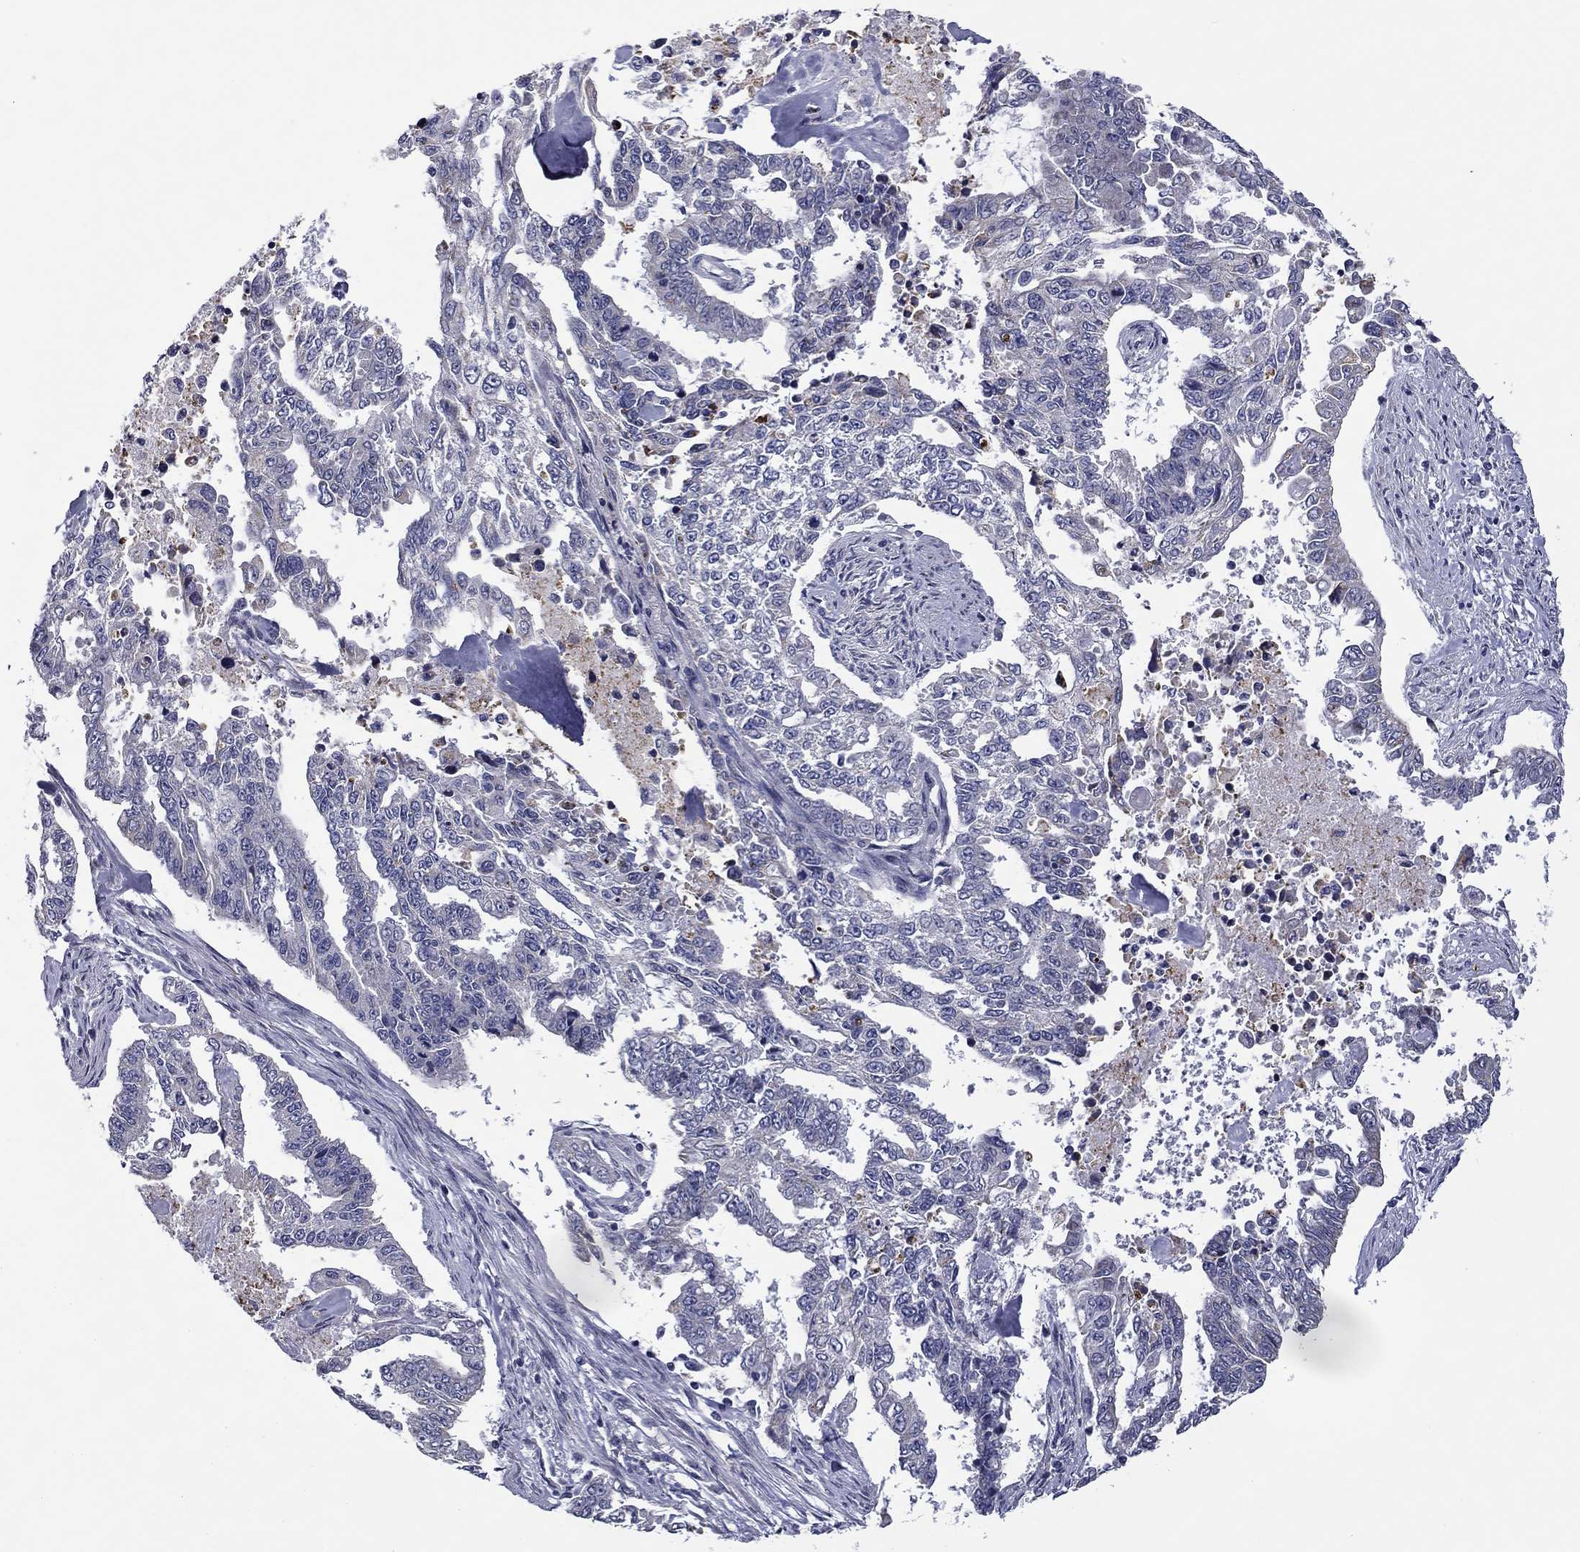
{"staining": {"intensity": "negative", "quantity": "none", "location": "none"}, "tissue": "endometrial cancer", "cell_type": "Tumor cells", "image_type": "cancer", "snomed": [{"axis": "morphology", "description": "Adenocarcinoma, NOS"}, {"axis": "topography", "description": "Uterus"}], "caption": "Tumor cells show no significant staining in endometrial cancer.", "gene": "SPATA7", "patient": {"sex": "female", "age": 59}}